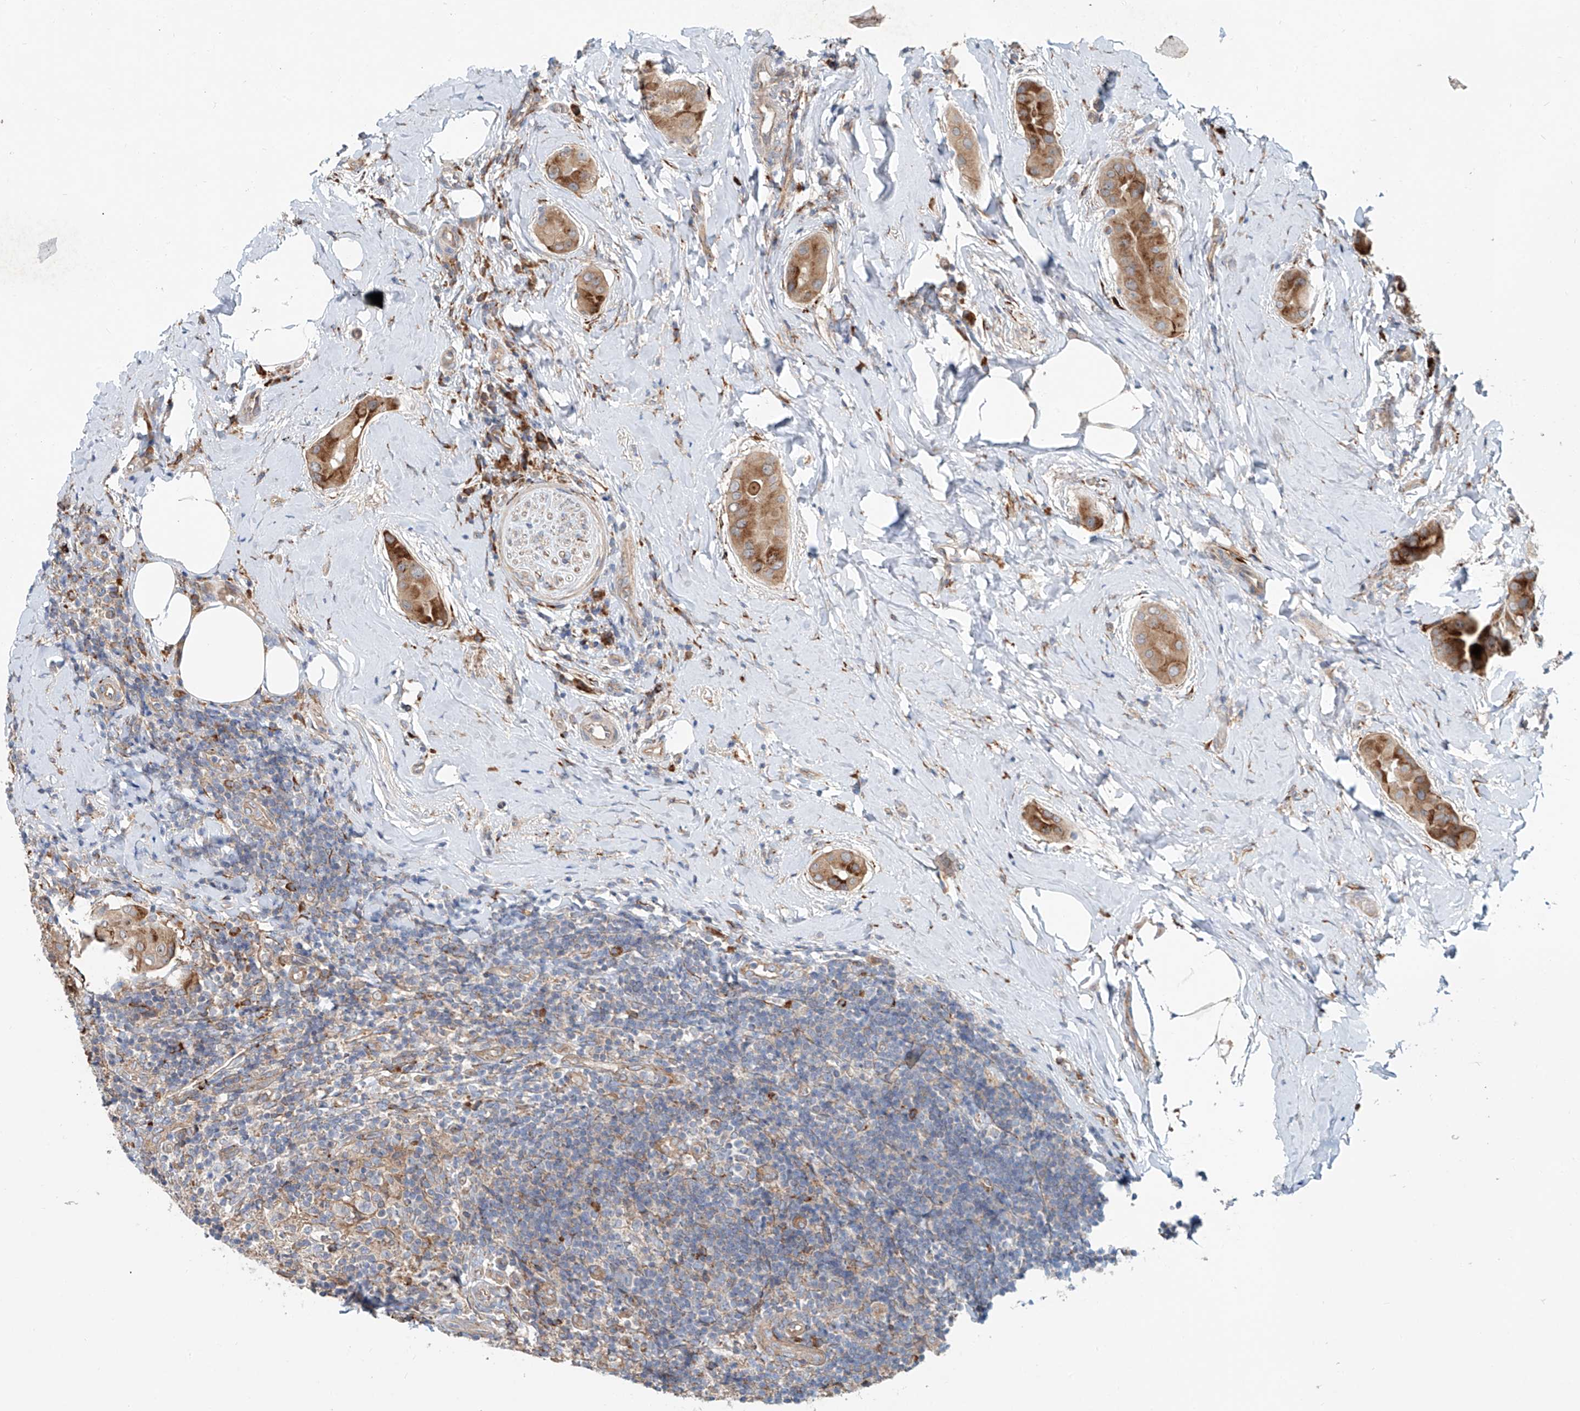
{"staining": {"intensity": "moderate", "quantity": ">75%", "location": "cytoplasmic/membranous"}, "tissue": "thyroid cancer", "cell_type": "Tumor cells", "image_type": "cancer", "snomed": [{"axis": "morphology", "description": "Papillary adenocarcinoma, NOS"}, {"axis": "topography", "description": "Thyroid gland"}], "caption": "High-magnification brightfield microscopy of papillary adenocarcinoma (thyroid) stained with DAB (3,3'-diaminobenzidine) (brown) and counterstained with hematoxylin (blue). tumor cells exhibit moderate cytoplasmic/membranous positivity is present in about>75% of cells.", "gene": "SNAP29", "patient": {"sex": "male", "age": 33}}